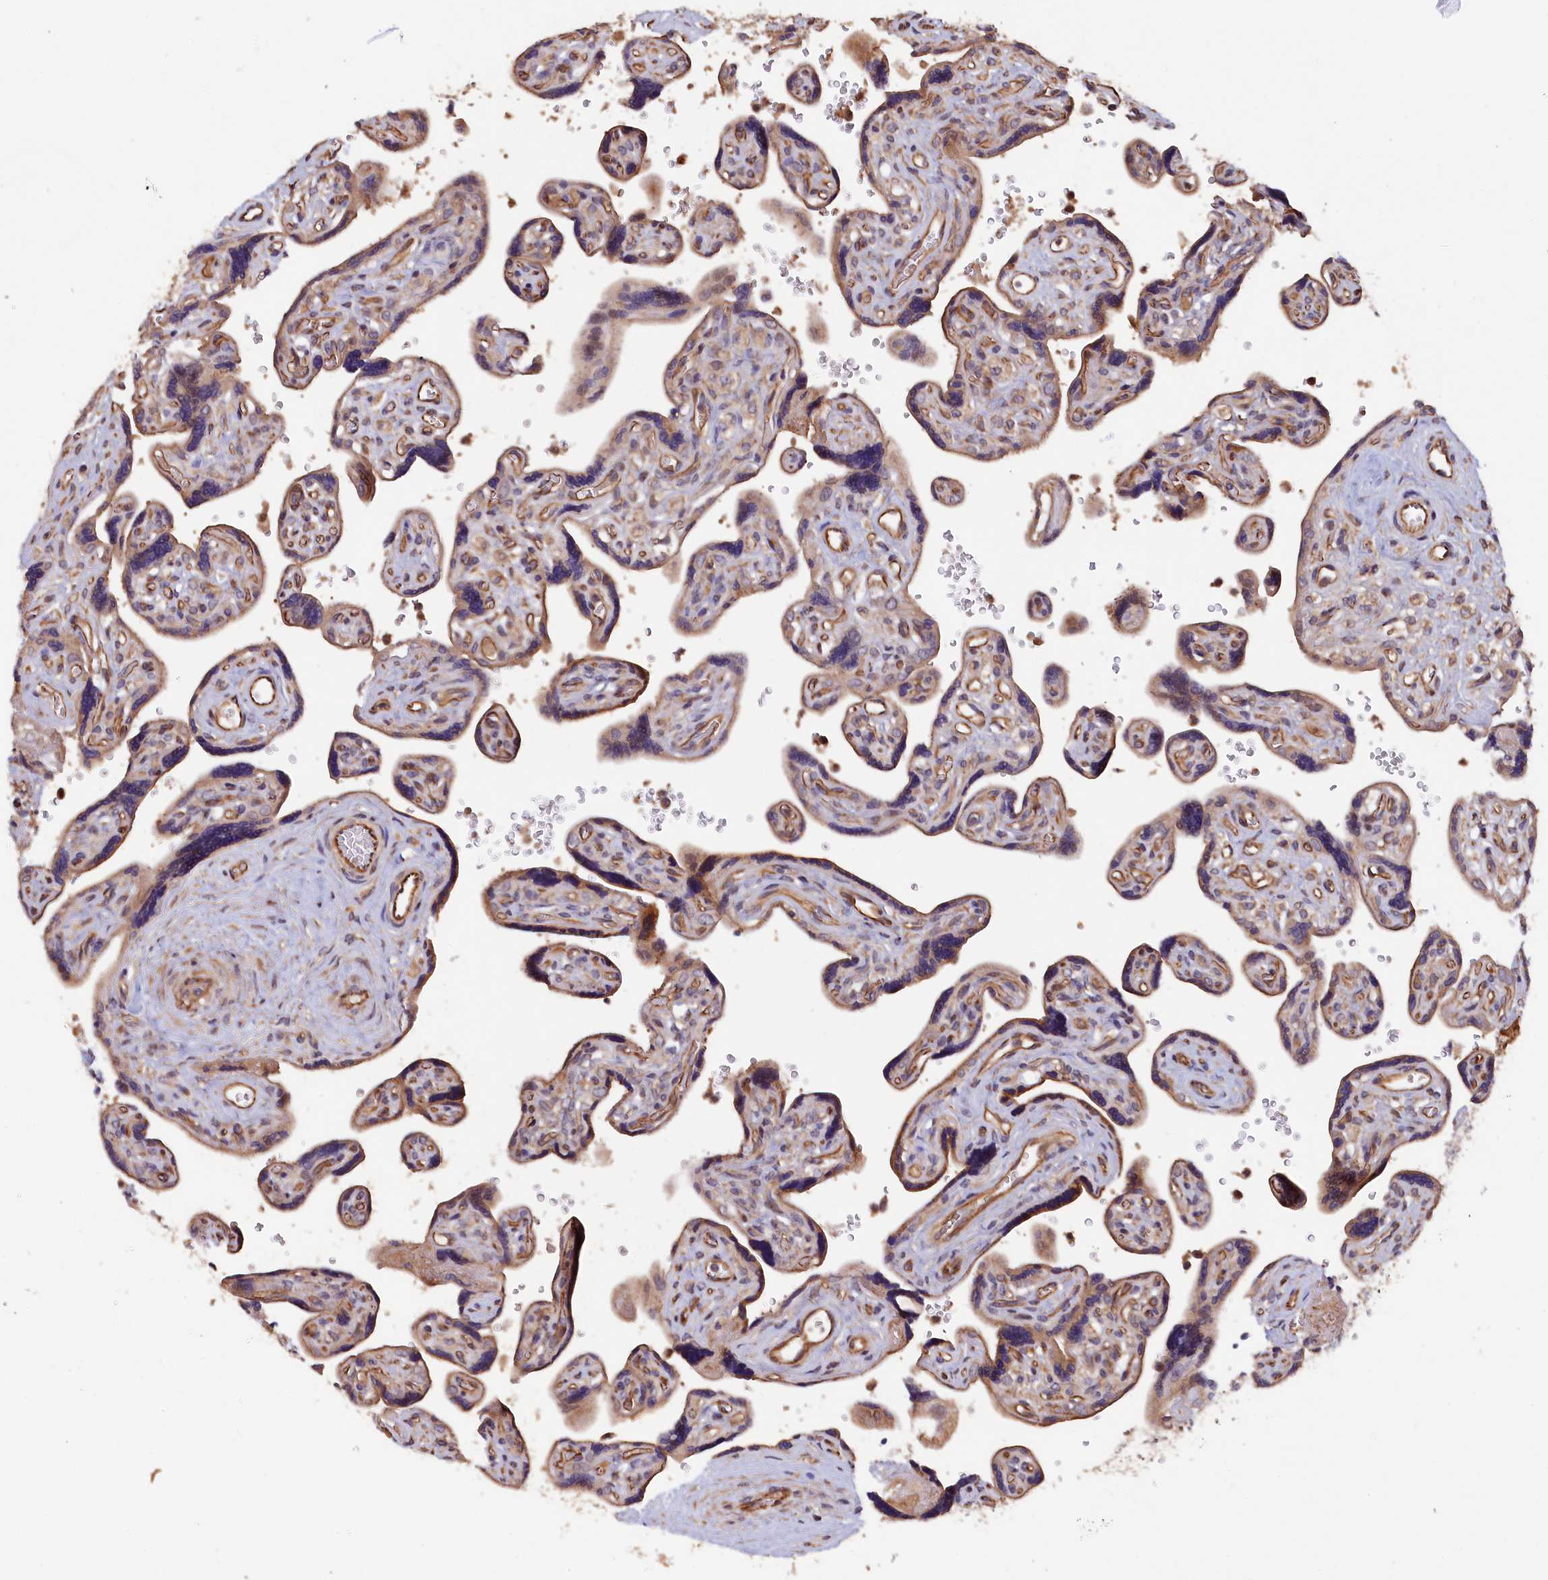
{"staining": {"intensity": "weak", "quantity": ">75%", "location": "cytoplasmic/membranous"}, "tissue": "placenta", "cell_type": "Trophoblastic cells", "image_type": "normal", "snomed": [{"axis": "morphology", "description": "Normal tissue, NOS"}, {"axis": "topography", "description": "Placenta"}], "caption": "Immunohistochemical staining of unremarkable human placenta exhibits weak cytoplasmic/membranous protein expression in approximately >75% of trophoblastic cells.", "gene": "GREB1L", "patient": {"sex": "female", "age": 39}}